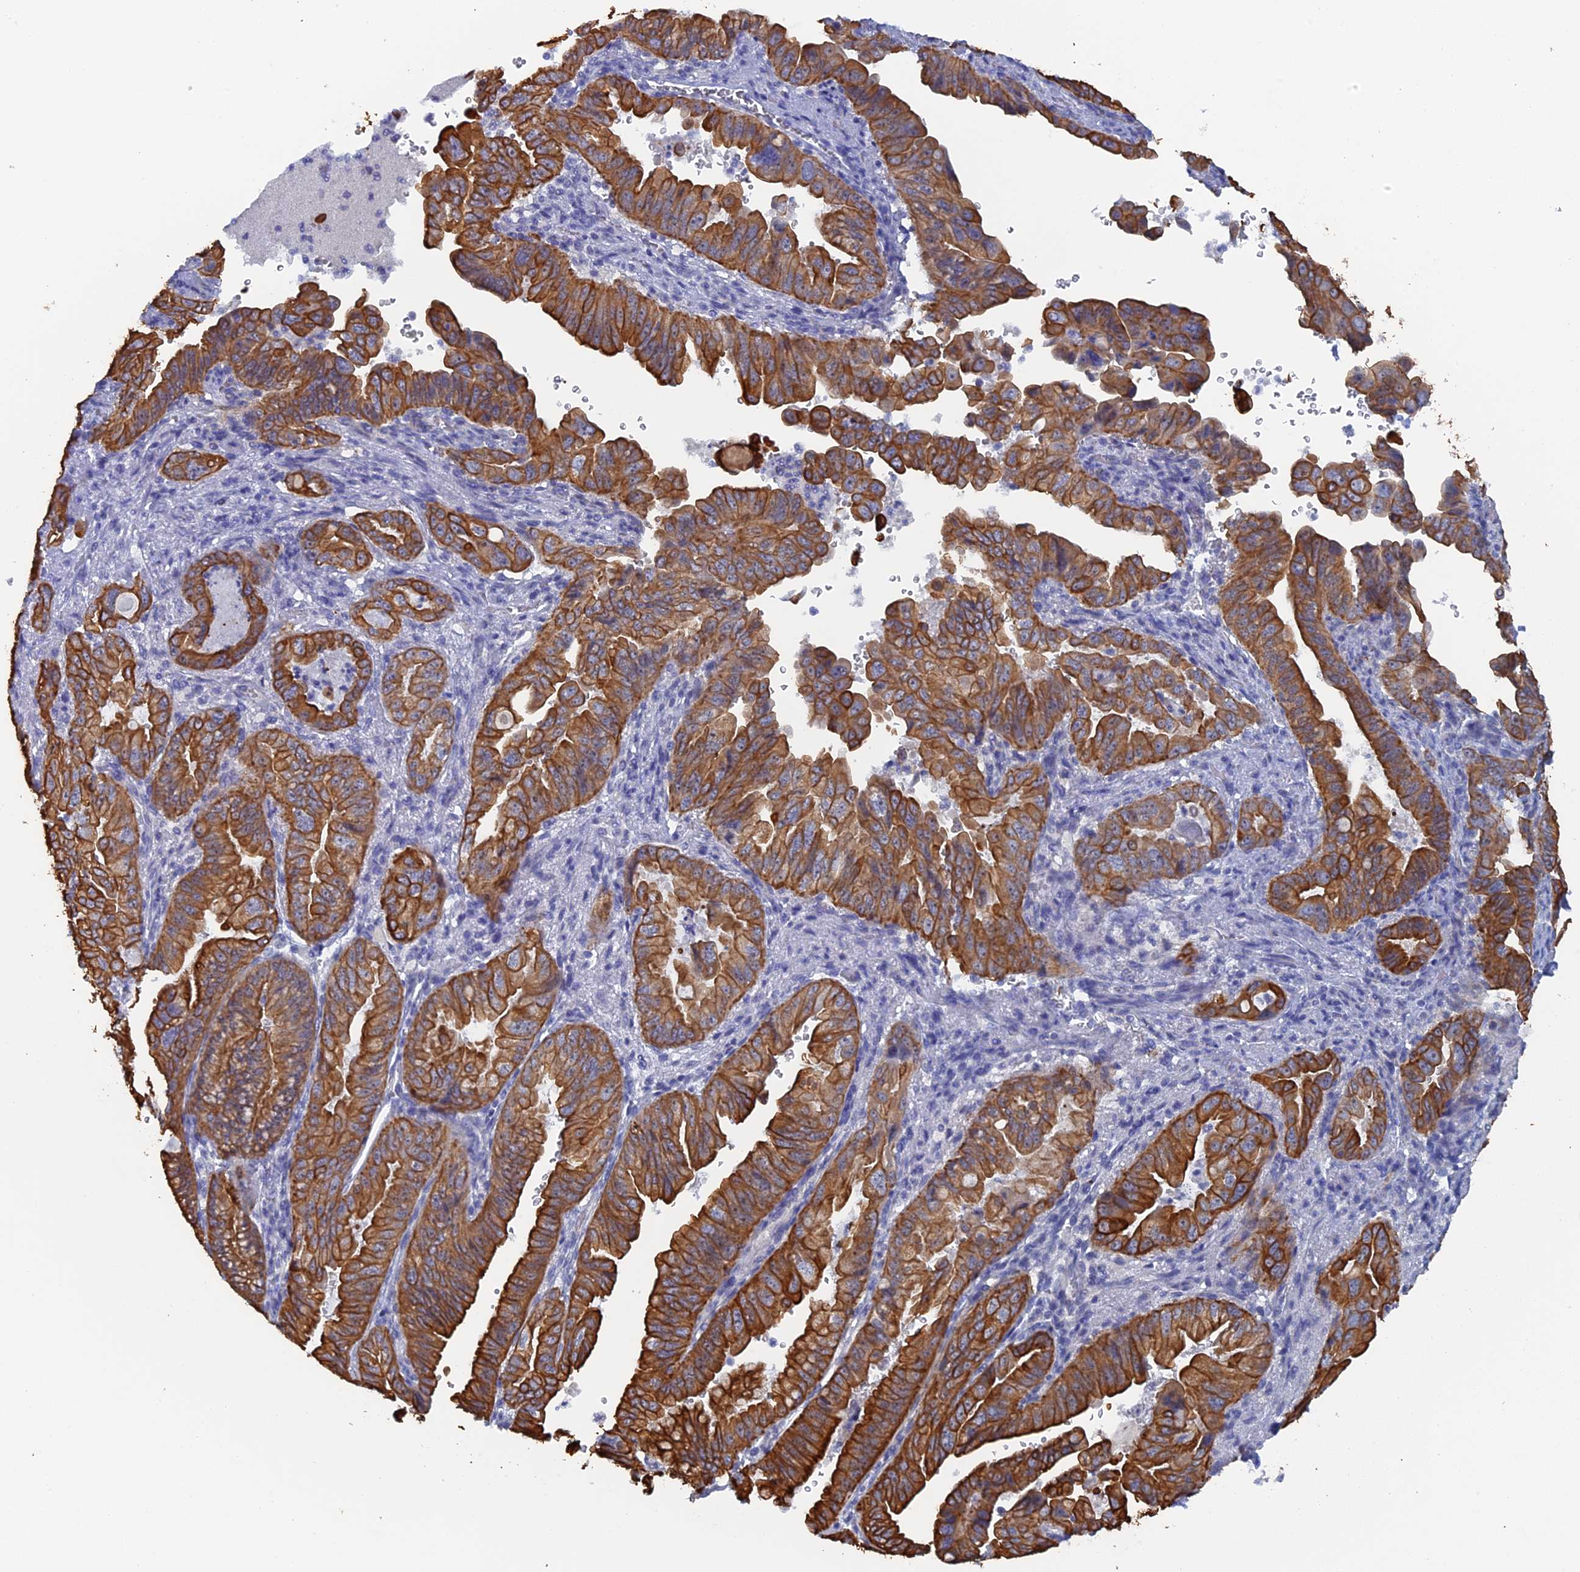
{"staining": {"intensity": "strong", "quantity": ">75%", "location": "cytoplasmic/membranous"}, "tissue": "pancreatic cancer", "cell_type": "Tumor cells", "image_type": "cancer", "snomed": [{"axis": "morphology", "description": "Adenocarcinoma, NOS"}, {"axis": "topography", "description": "Pancreas"}], "caption": "DAB immunohistochemical staining of pancreatic cancer exhibits strong cytoplasmic/membranous protein expression in approximately >75% of tumor cells.", "gene": "SRFBP1", "patient": {"sex": "male", "age": 70}}